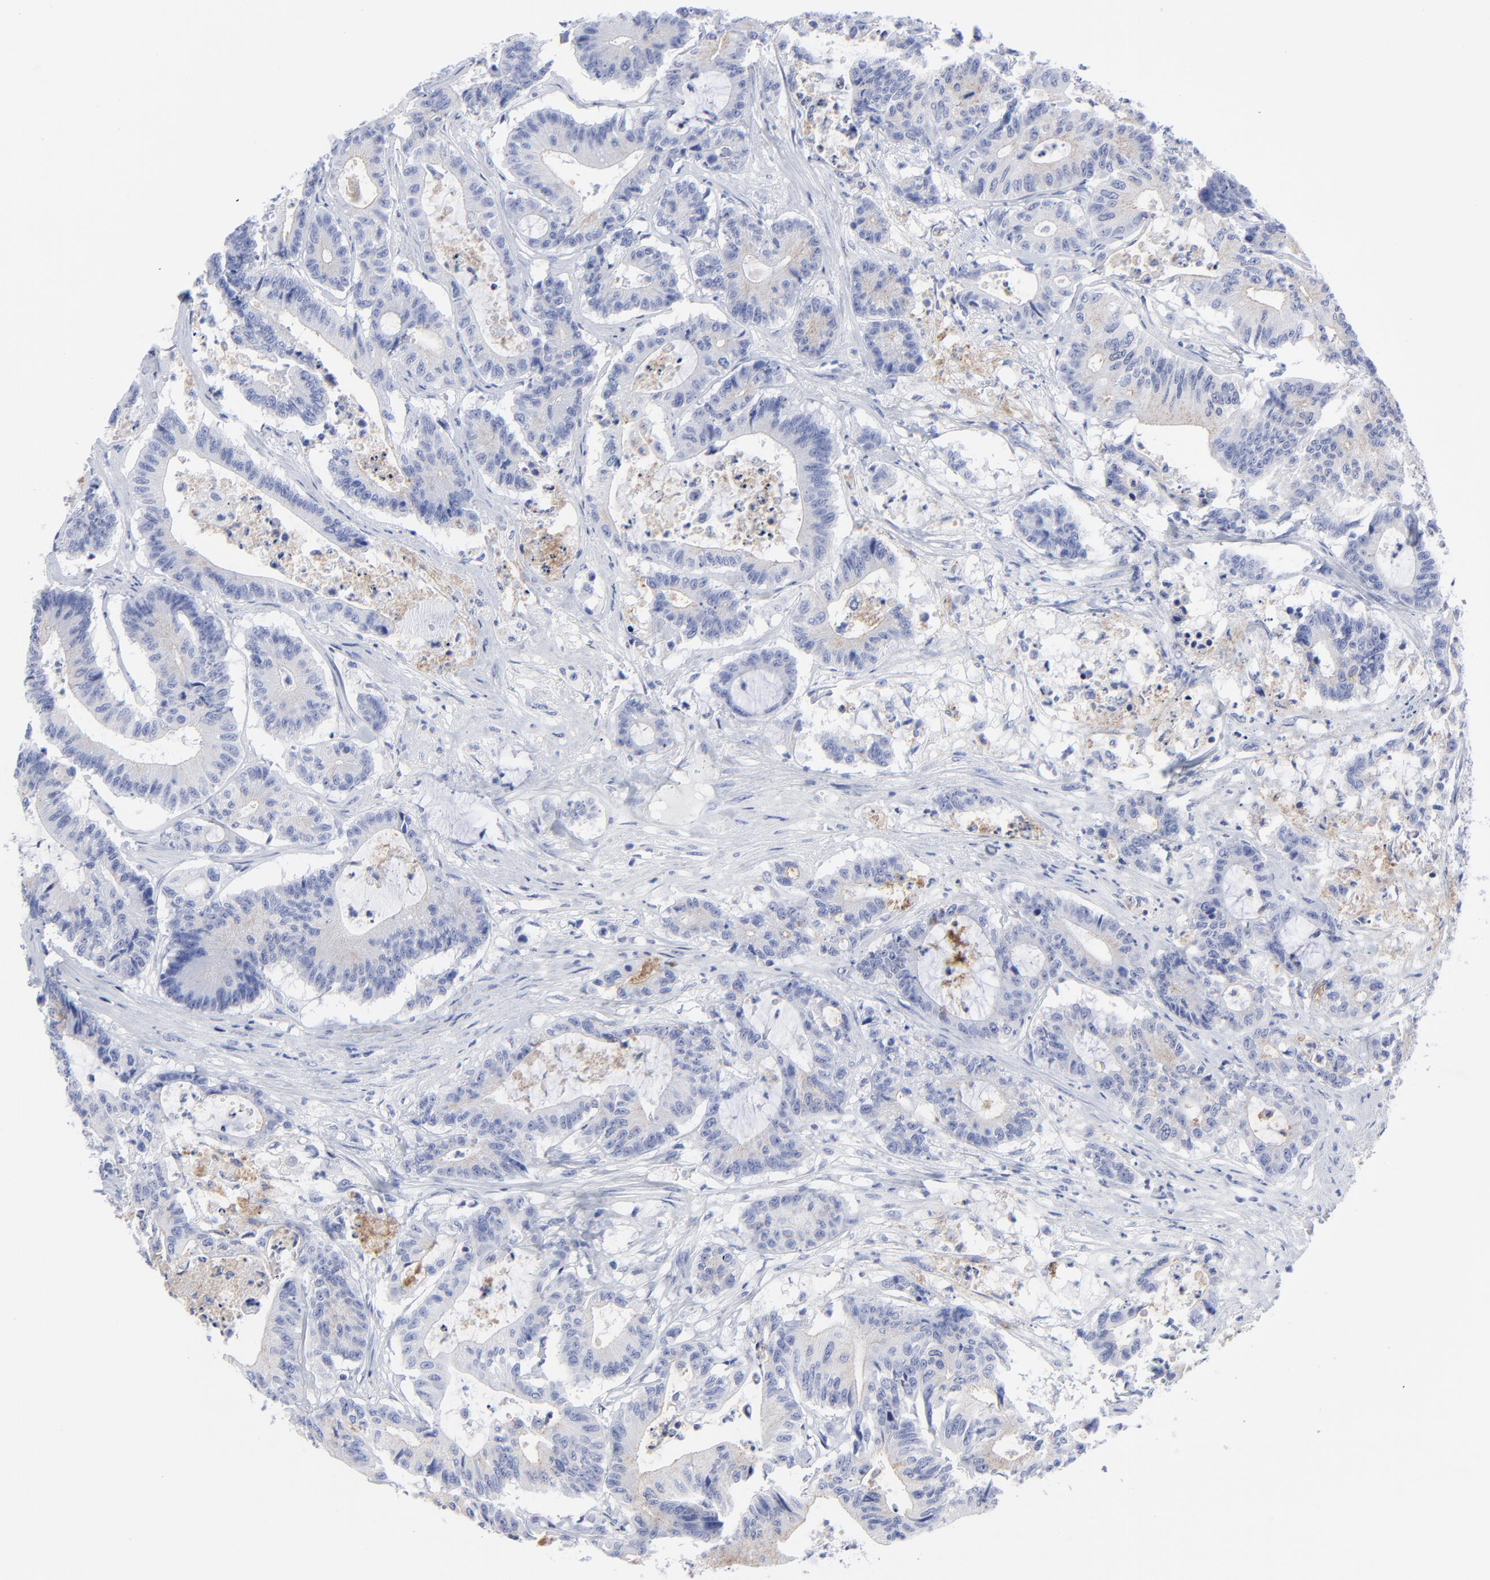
{"staining": {"intensity": "negative", "quantity": "none", "location": "none"}, "tissue": "colorectal cancer", "cell_type": "Tumor cells", "image_type": "cancer", "snomed": [{"axis": "morphology", "description": "Adenocarcinoma, NOS"}, {"axis": "topography", "description": "Colon"}], "caption": "An IHC photomicrograph of adenocarcinoma (colorectal) is shown. There is no staining in tumor cells of adenocarcinoma (colorectal).", "gene": "CNTN3", "patient": {"sex": "female", "age": 84}}